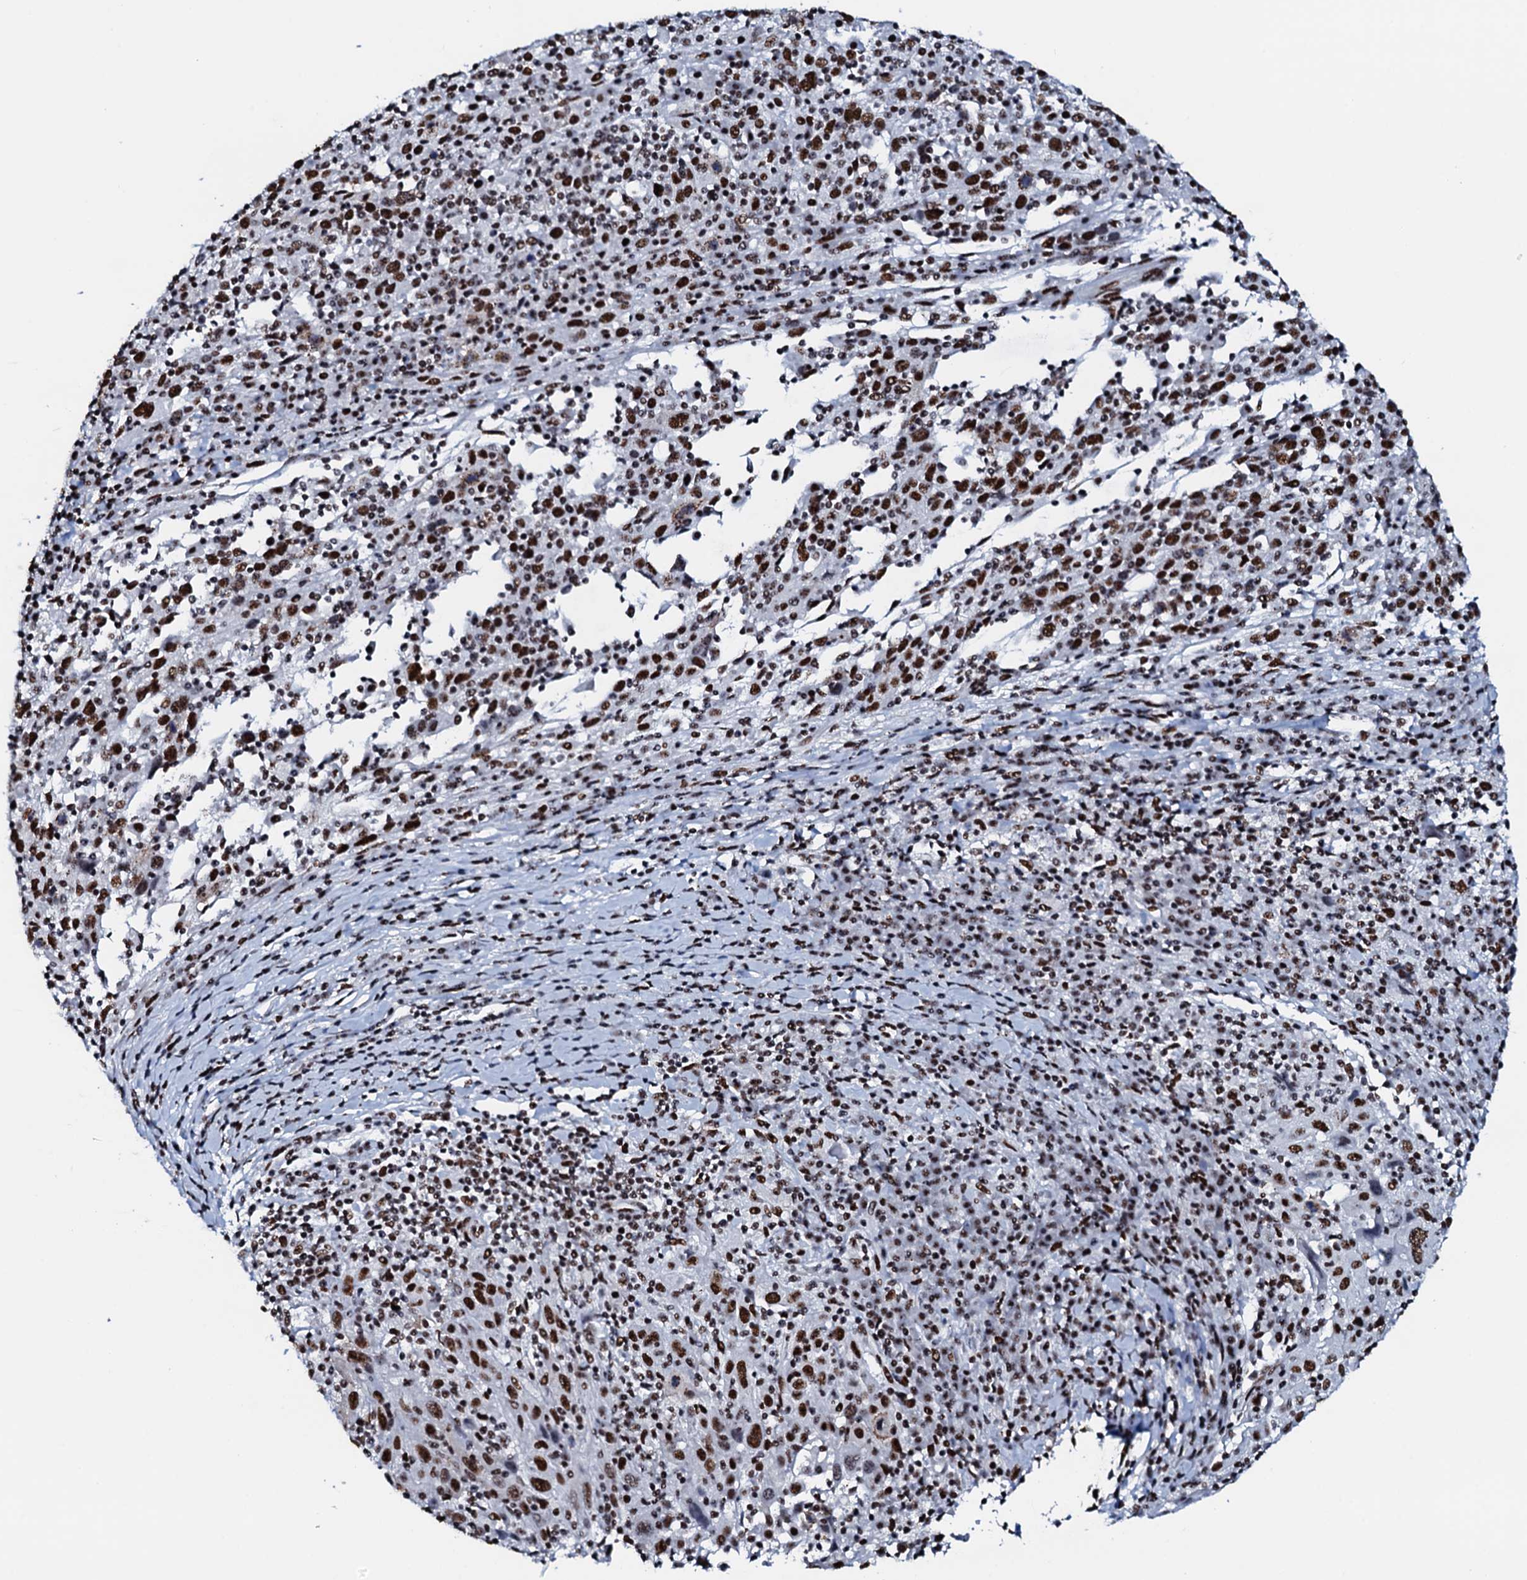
{"staining": {"intensity": "strong", "quantity": ">75%", "location": "nuclear"}, "tissue": "cervical cancer", "cell_type": "Tumor cells", "image_type": "cancer", "snomed": [{"axis": "morphology", "description": "Squamous cell carcinoma, NOS"}, {"axis": "topography", "description": "Cervix"}], "caption": "An immunohistochemistry histopathology image of tumor tissue is shown. Protein staining in brown shows strong nuclear positivity in cervical cancer (squamous cell carcinoma) within tumor cells.", "gene": "NKAPD1", "patient": {"sex": "female", "age": 46}}